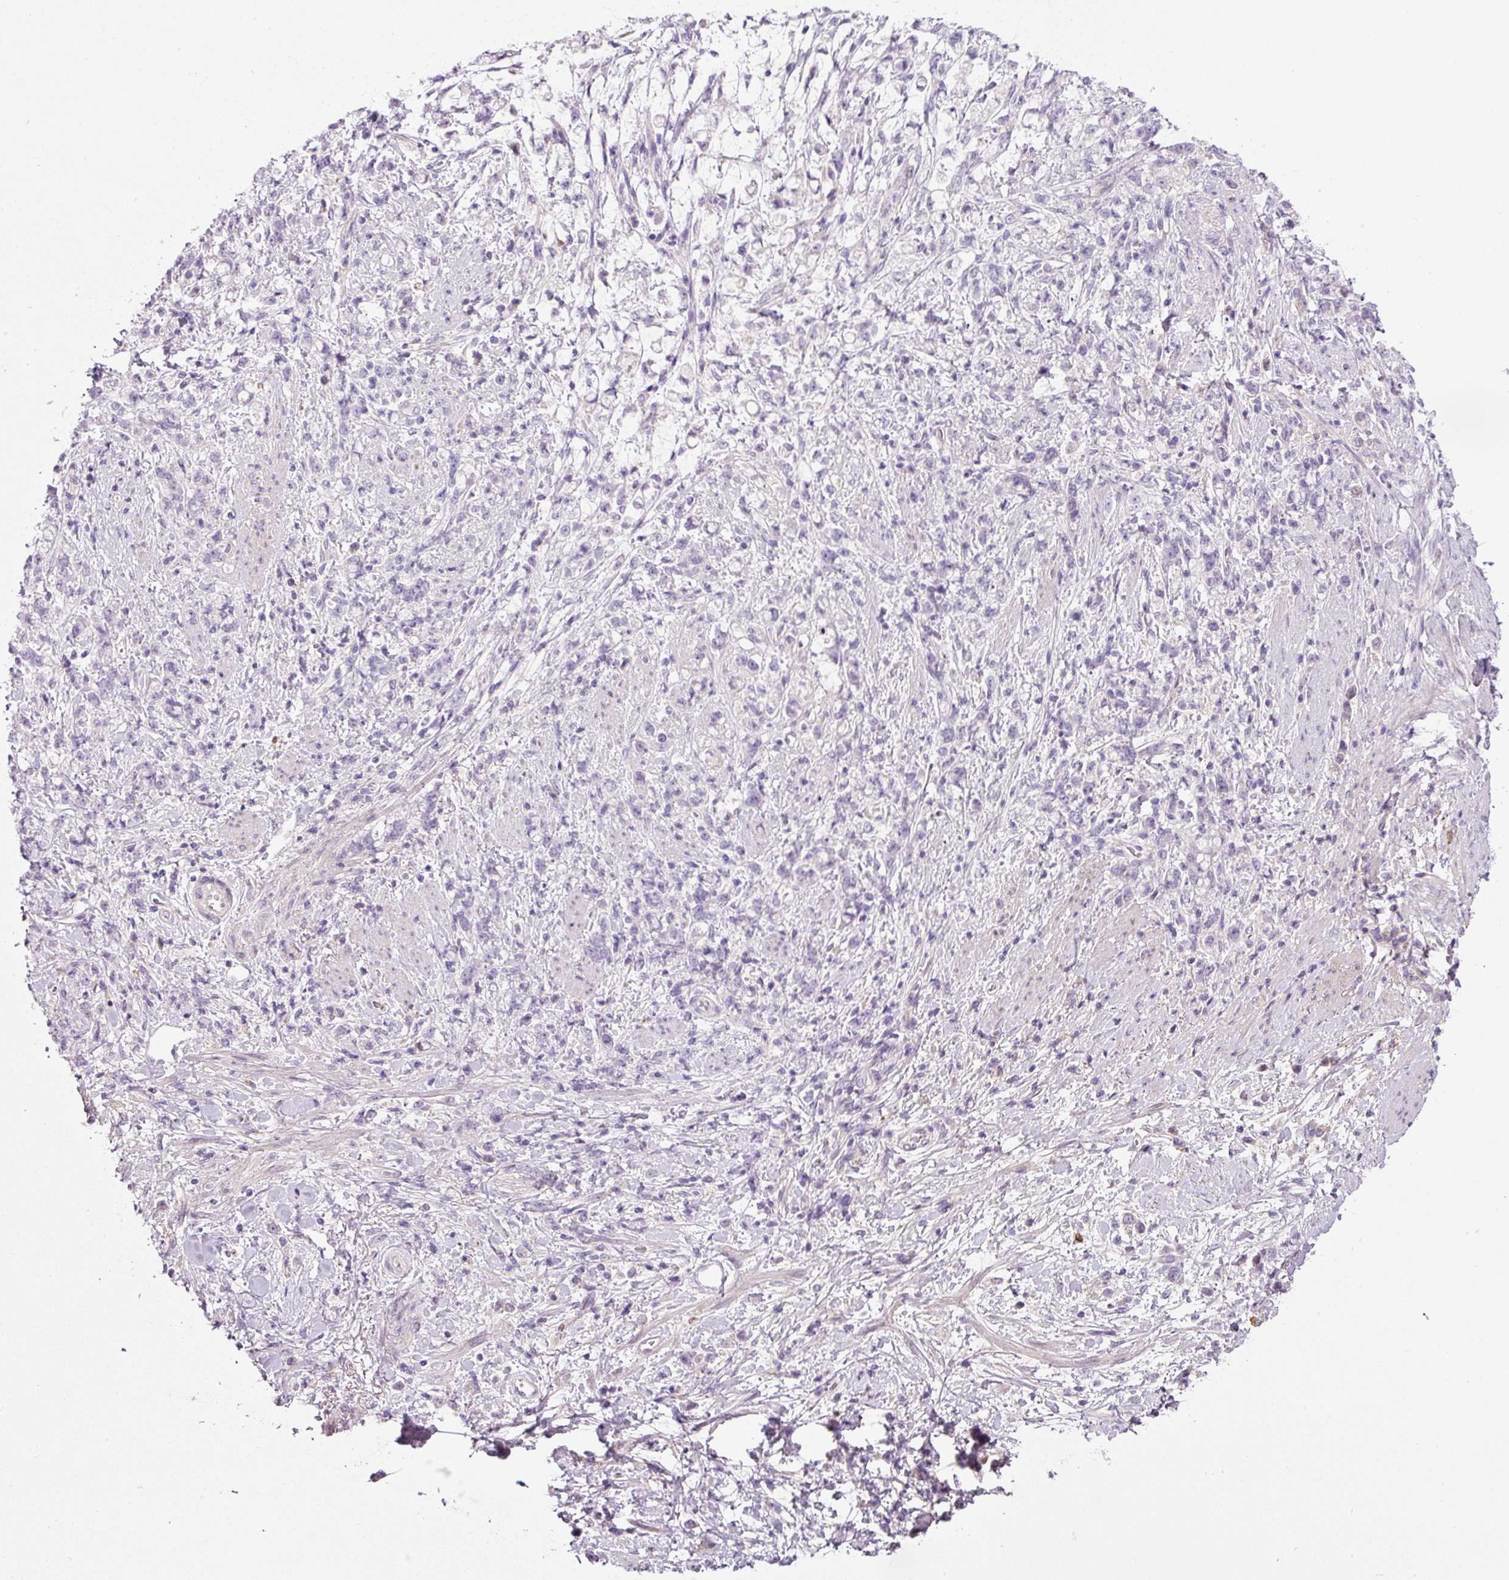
{"staining": {"intensity": "negative", "quantity": "none", "location": "none"}, "tissue": "stomach cancer", "cell_type": "Tumor cells", "image_type": "cancer", "snomed": [{"axis": "morphology", "description": "Adenocarcinoma, NOS"}, {"axis": "topography", "description": "Stomach"}], "caption": "Stomach adenocarcinoma was stained to show a protein in brown. There is no significant expression in tumor cells.", "gene": "KPNA5", "patient": {"sex": "female", "age": 60}}